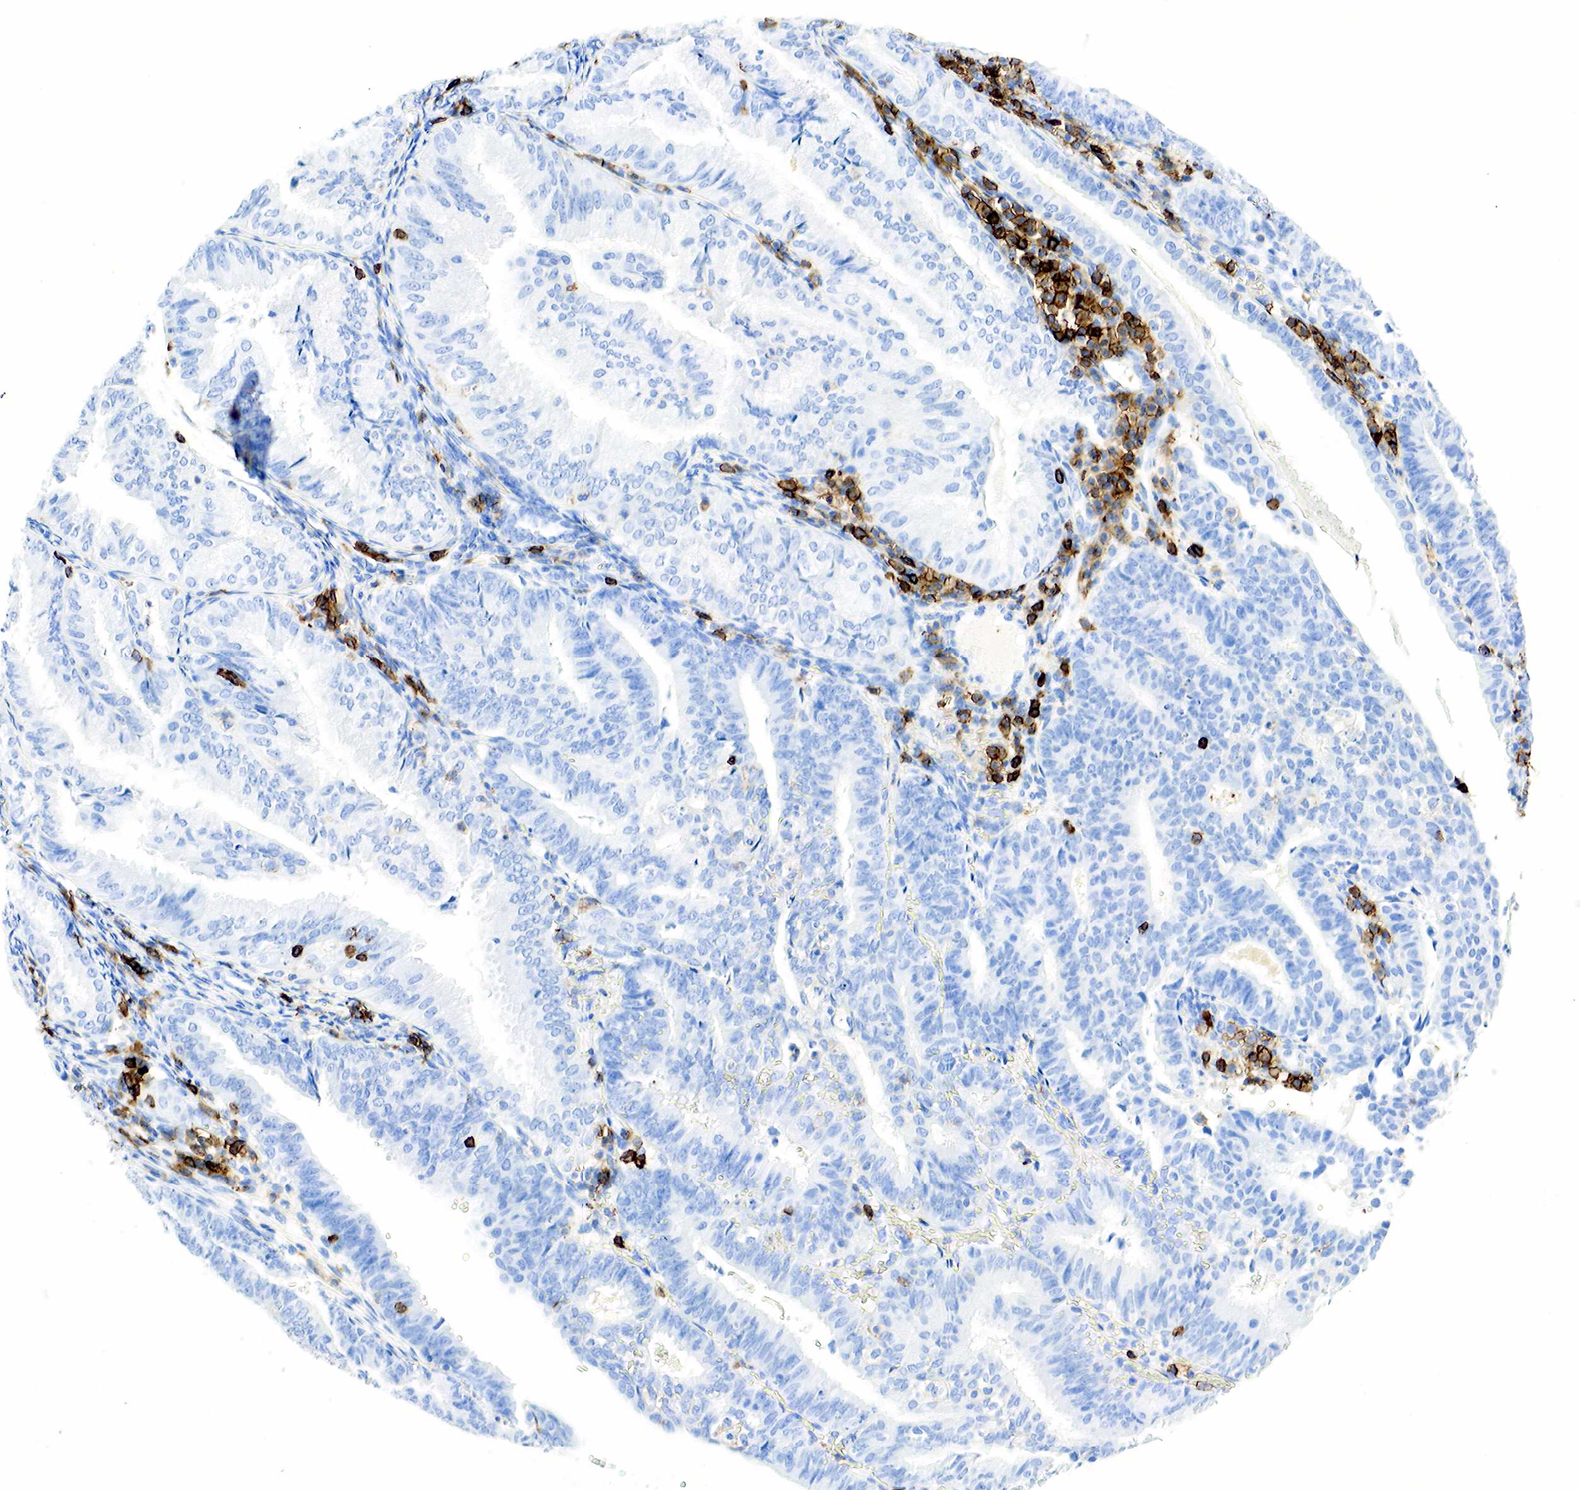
{"staining": {"intensity": "negative", "quantity": "none", "location": "none"}, "tissue": "endometrial cancer", "cell_type": "Tumor cells", "image_type": "cancer", "snomed": [{"axis": "morphology", "description": "Adenocarcinoma, NOS"}, {"axis": "topography", "description": "Endometrium"}], "caption": "High power microscopy micrograph of an immunohistochemistry (IHC) image of endometrial adenocarcinoma, revealing no significant positivity in tumor cells.", "gene": "PTPRC", "patient": {"sex": "female", "age": 66}}